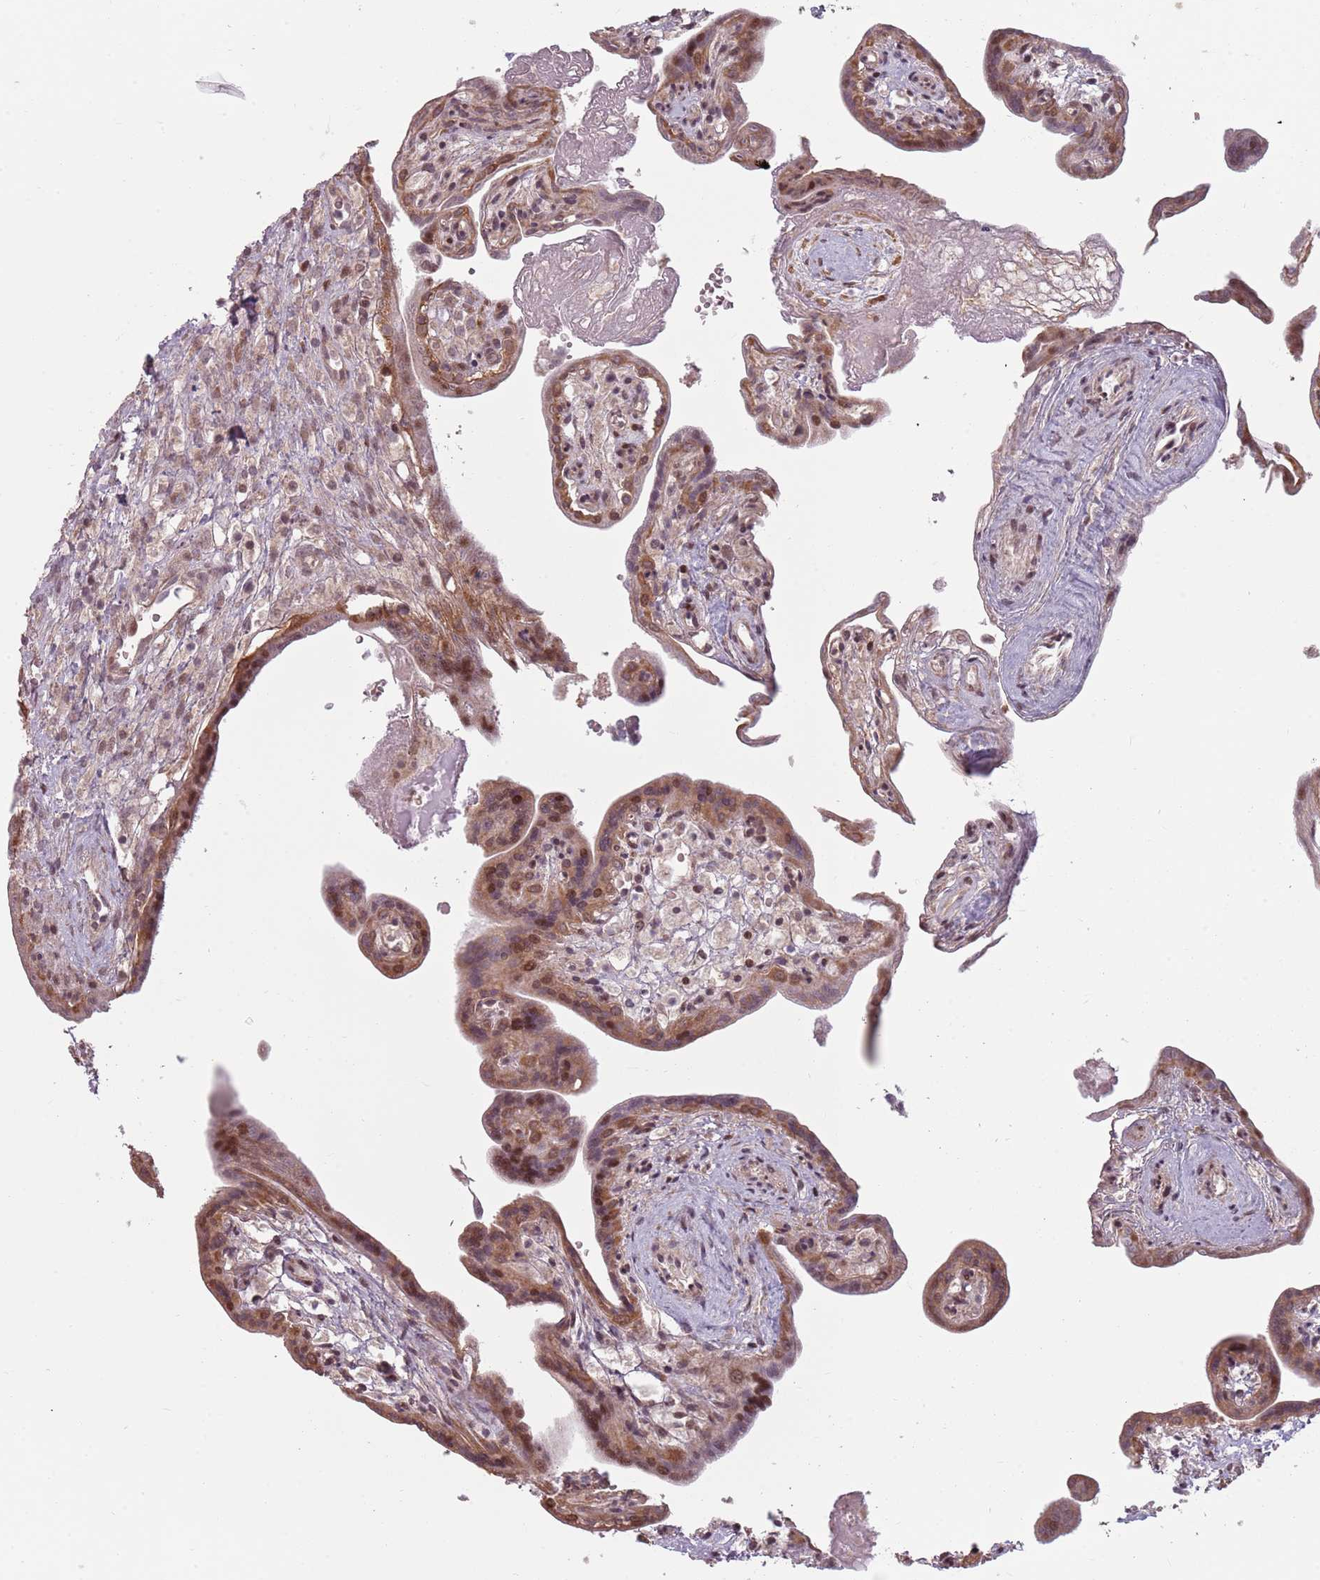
{"staining": {"intensity": "moderate", "quantity": ">75%", "location": "cytoplasmic/membranous,nuclear"}, "tissue": "placenta", "cell_type": "Trophoblastic cells", "image_type": "normal", "snomed": [{"axis": "morphology", "description": "Normal tissue, NOS"}, {"axis": "topography", "description": "Placenta"}], "caption": "IHC (DAB (3,3'-diaminobenzidine)) staining of benign placenta shows moderate cytoplasmic/membranous,nuclear protein staining in approximately >75% of trophoblastic cells.", "gene": "ADGRG1", "patient": {"sex": "female", "age": 37}}